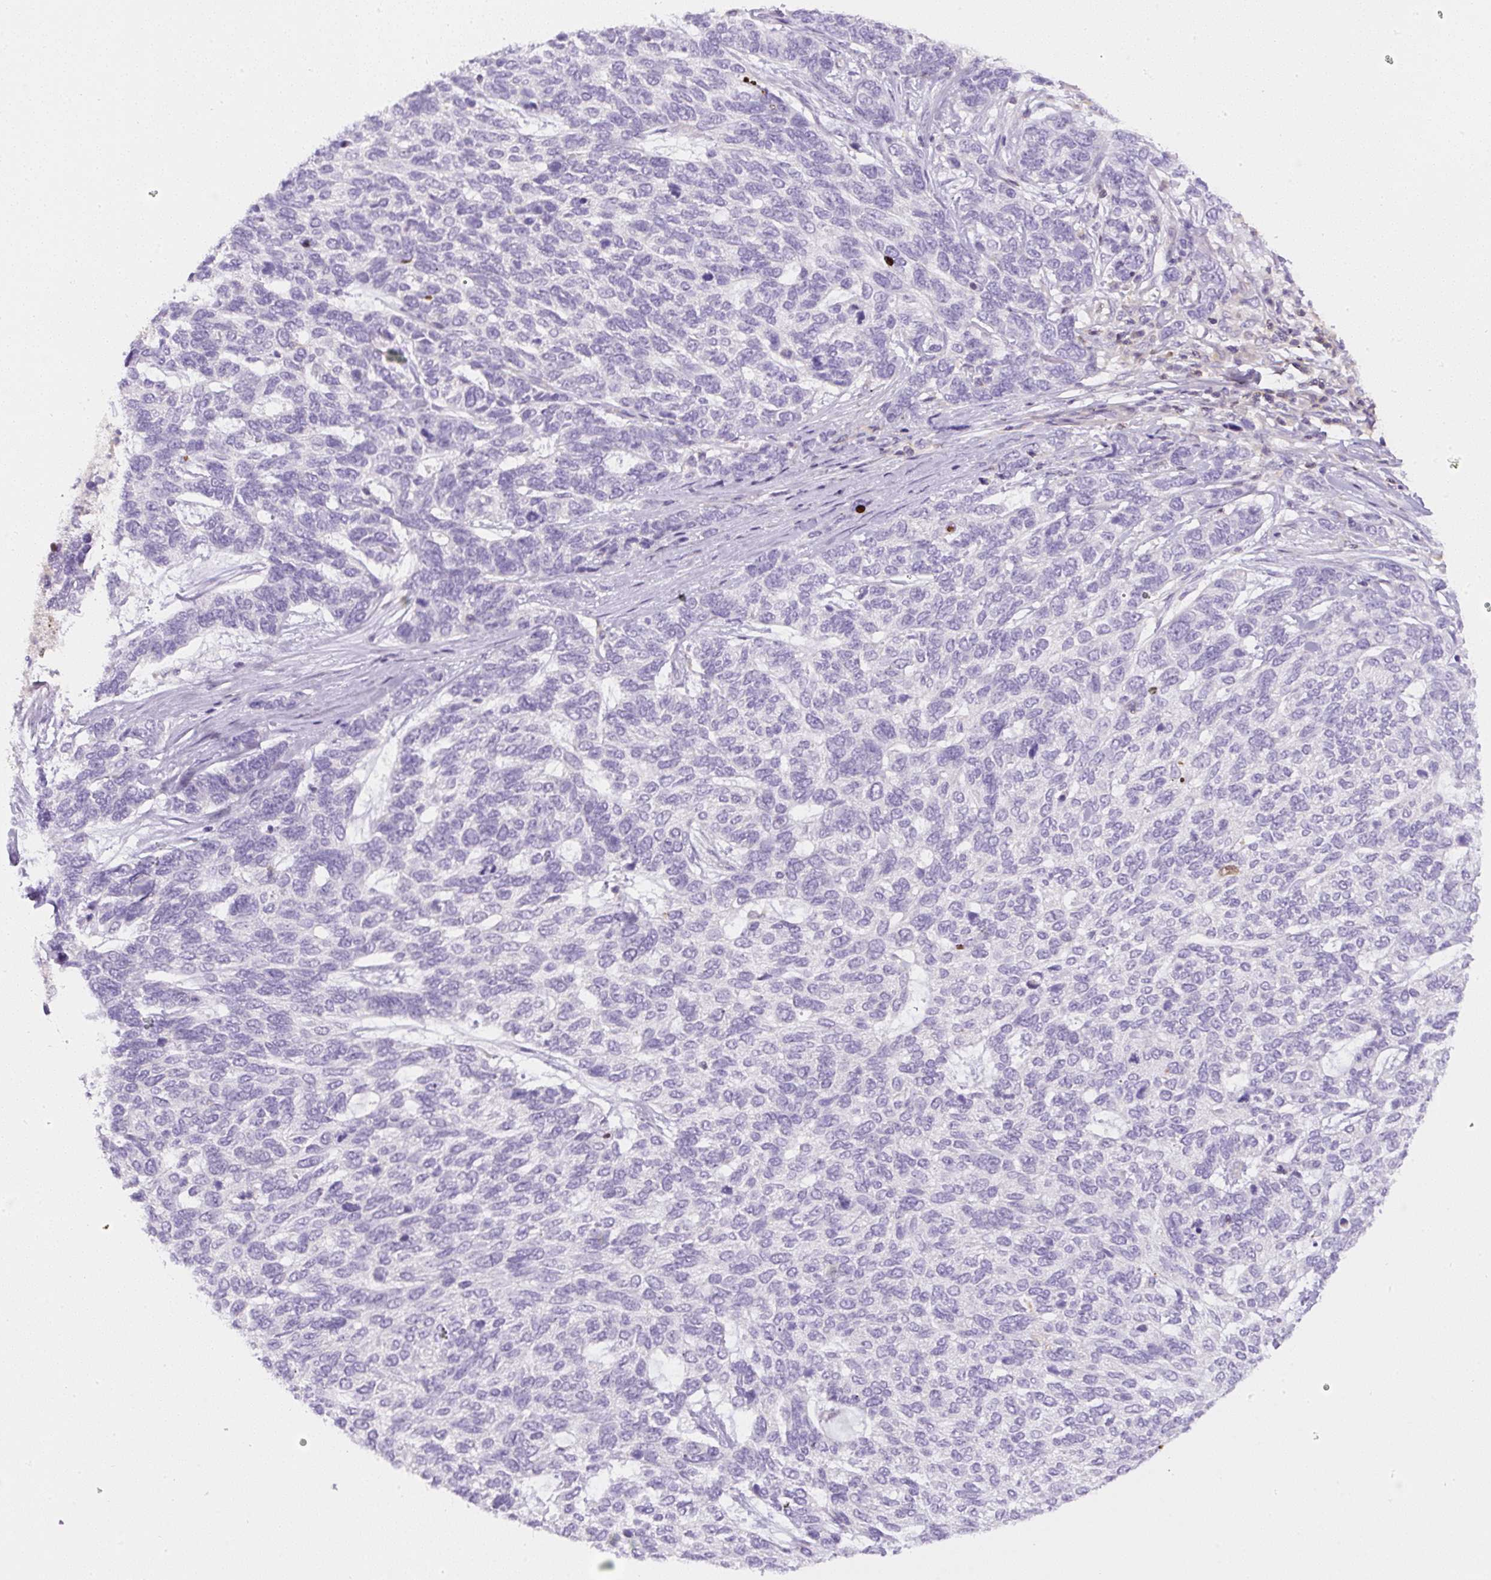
{"staining": {"intensity": "negative", "quantity": "none", "location": "none"}, "tissue": "skin cancer", "cell_type": "Tumor cells", "image_type": "cancer", "snomed": [{"axis": "morphology", "description": "Basal cell carcinoma"}, {"axis": "topography", "description": "Skin"}], "caption": "This is a histopathology image of IHC staining of skin basal cell carcinoma, which shows no expression in tumor cells.", "gene": "PIP5KL1", "patient": {"sex": "female", "age": 65}}